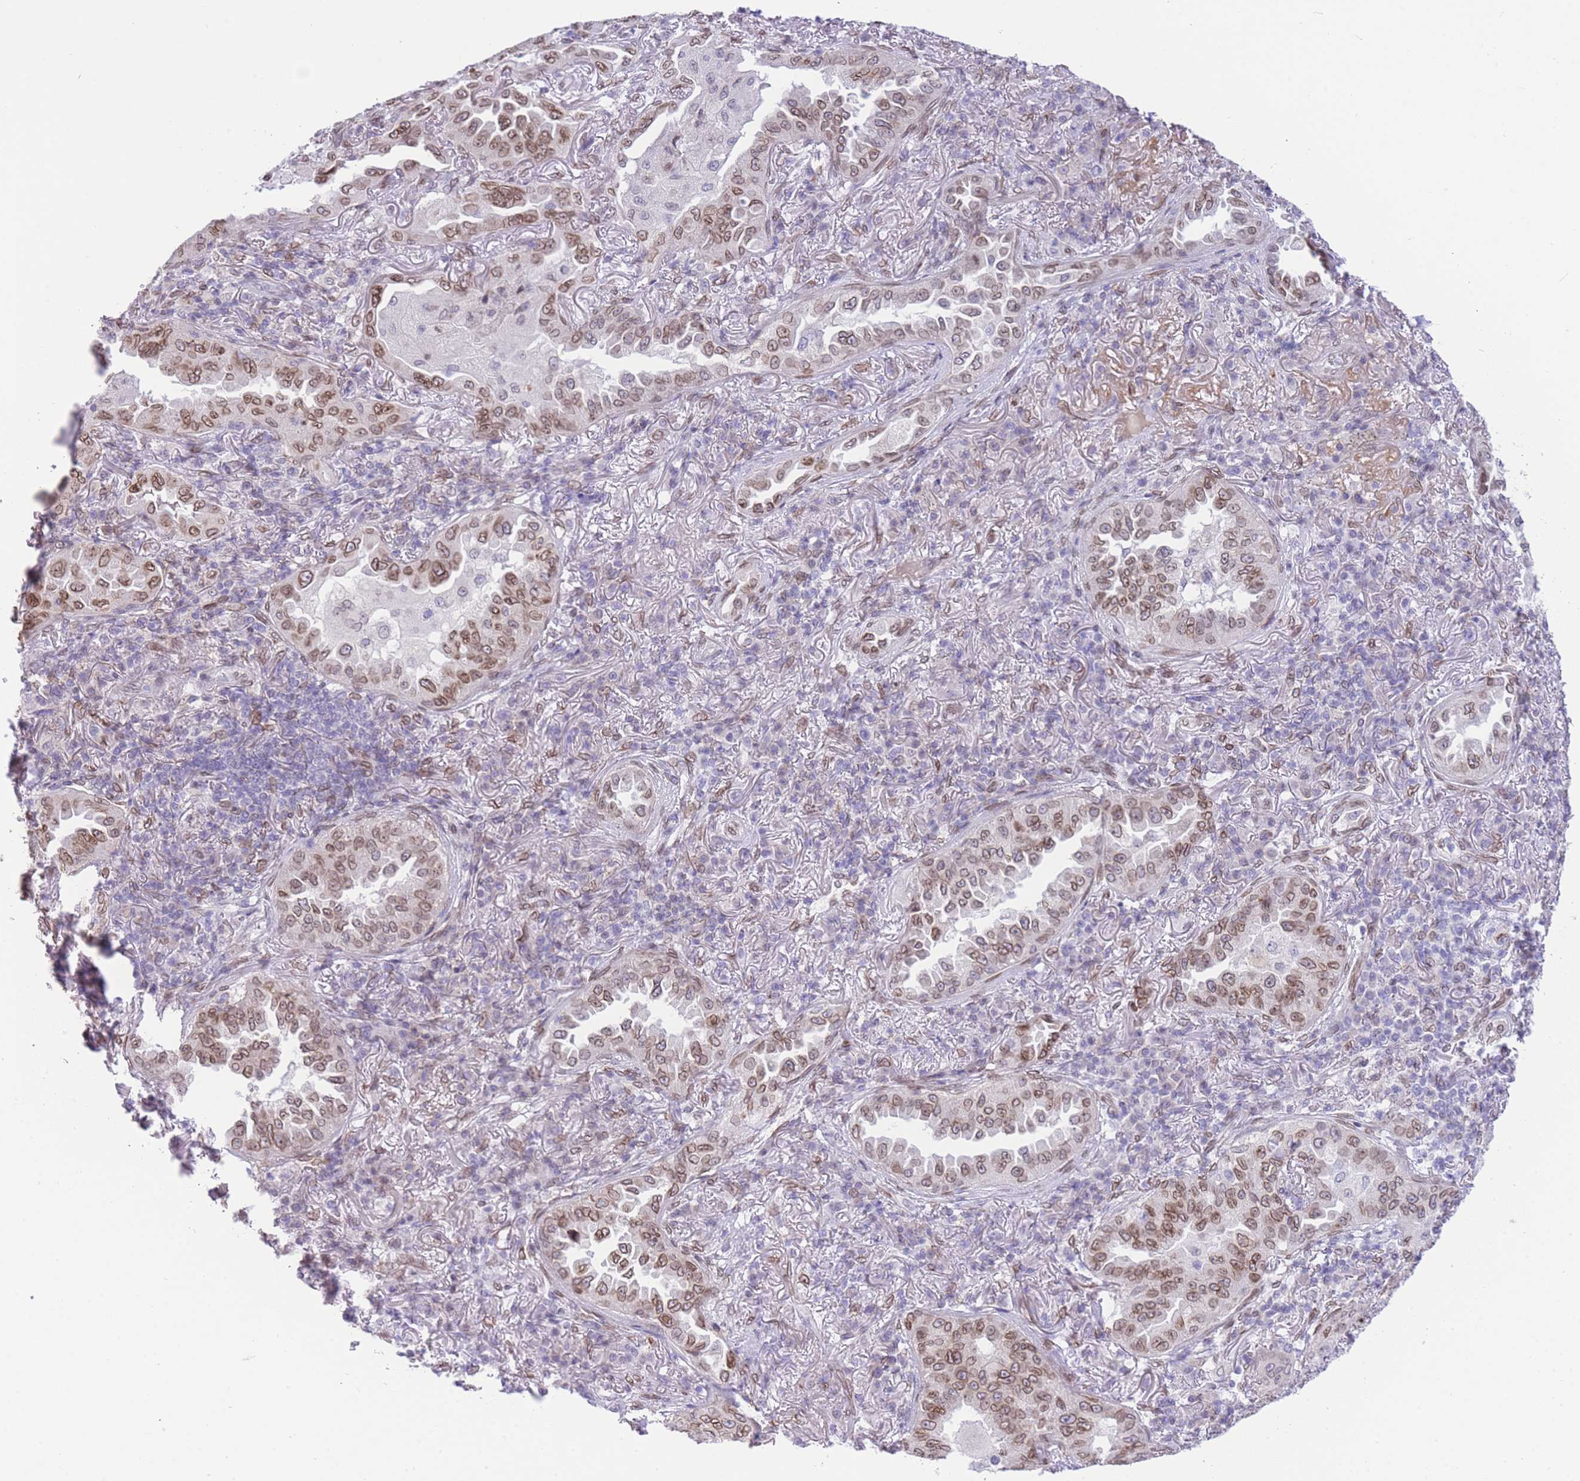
{"staining": {"intensity": "moderate", "quantity": ">75%", "location": "nuclear"}, "tissue": "lung cancer", "cell_type": "Tumor cells", "image_type": "cancer", "snomed": [{"axis": "morphology", "description": "Adenocarcinoma, NOS"}, {"axis": "topography", "description": "Lung"}], "caption": "IHC micrograph of lung adenocarcinoma stained for a protein (brown), which reveals medium levels of moderate nuclear positivity in about >75% of tumor cells.", "gene": "OR10AD1", "patient": {"sex": "female", "age": 69}}